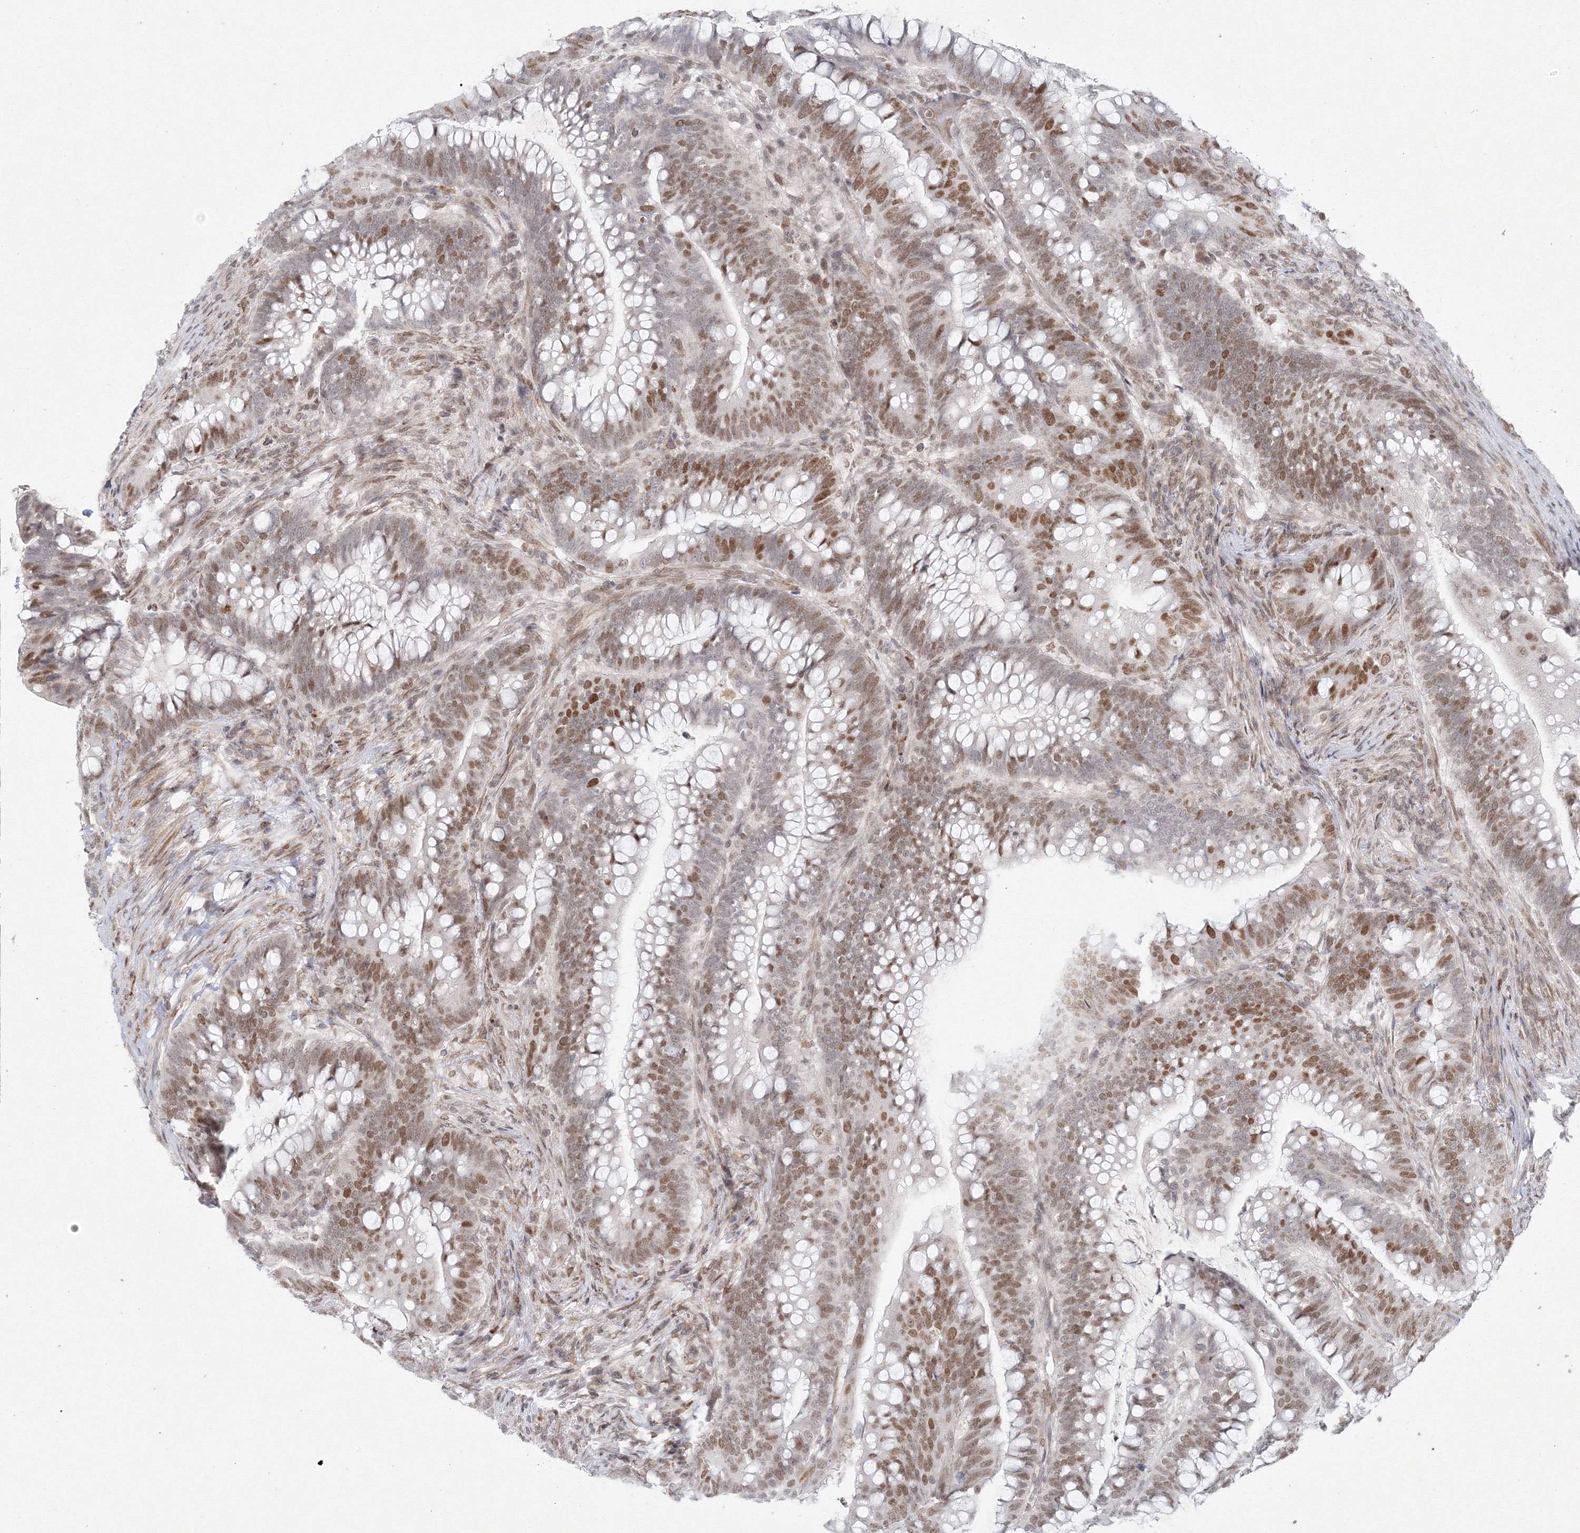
{"staining": {"intensity": "moderate", "quantity": "25%-75%", "location": "nuclear"}, "tissue": "colorectal cancer", "cell_type": "Tumor cells", "image_type": "cancer", "snomed": [{"axis": "morphology", "description": "Adenocarcinoma, NOS"}, {"axis": "topography", "description": "Colon"}], "caption": "The histopathology image displays a brown stain indicating the presence of a protein in the nuclear of tumor cells in colorectal cancer (adenocarcinoma).", "gene": "KIF4A", "patient": {"sex": "female", "age": 66}}